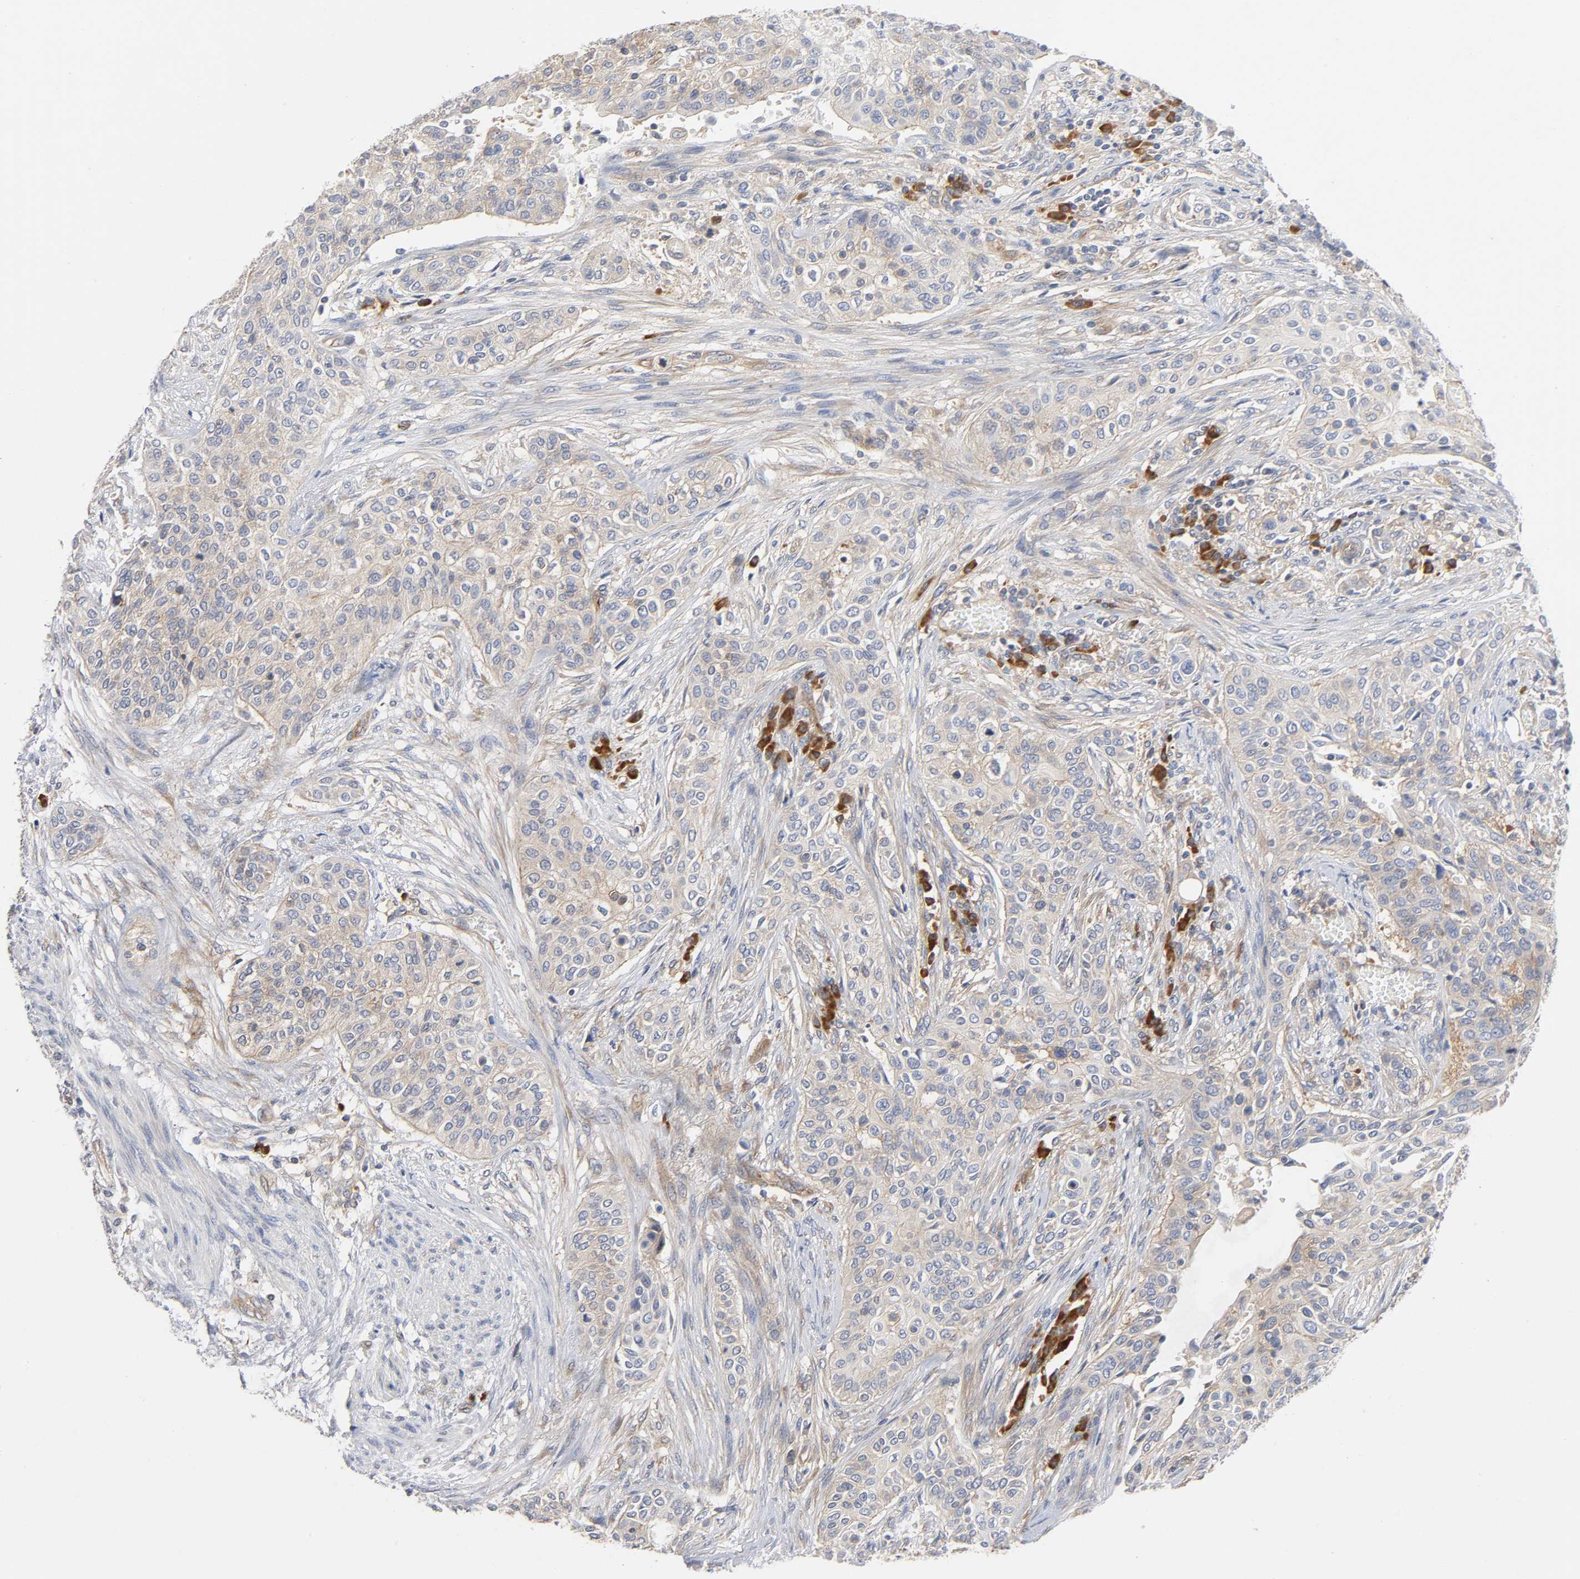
{"staining": {"intensity": "negative", "quantity": "none", "location": "none"}, "tissue": "urothelial cancer", "cell_type": "Tumor cells", "image_type": "cancer", "snomed": [{"axis": "morphology", "description": "Urothelial carcinoma, High grade"}, {"axis": "topography", "description": "Urinary bladder"}], "caption": "Tumor cells are negative for protein expression in human urothelial cancer.", "gene": "SCHIP1", "patient": {"sex": "male", "age": 74}}